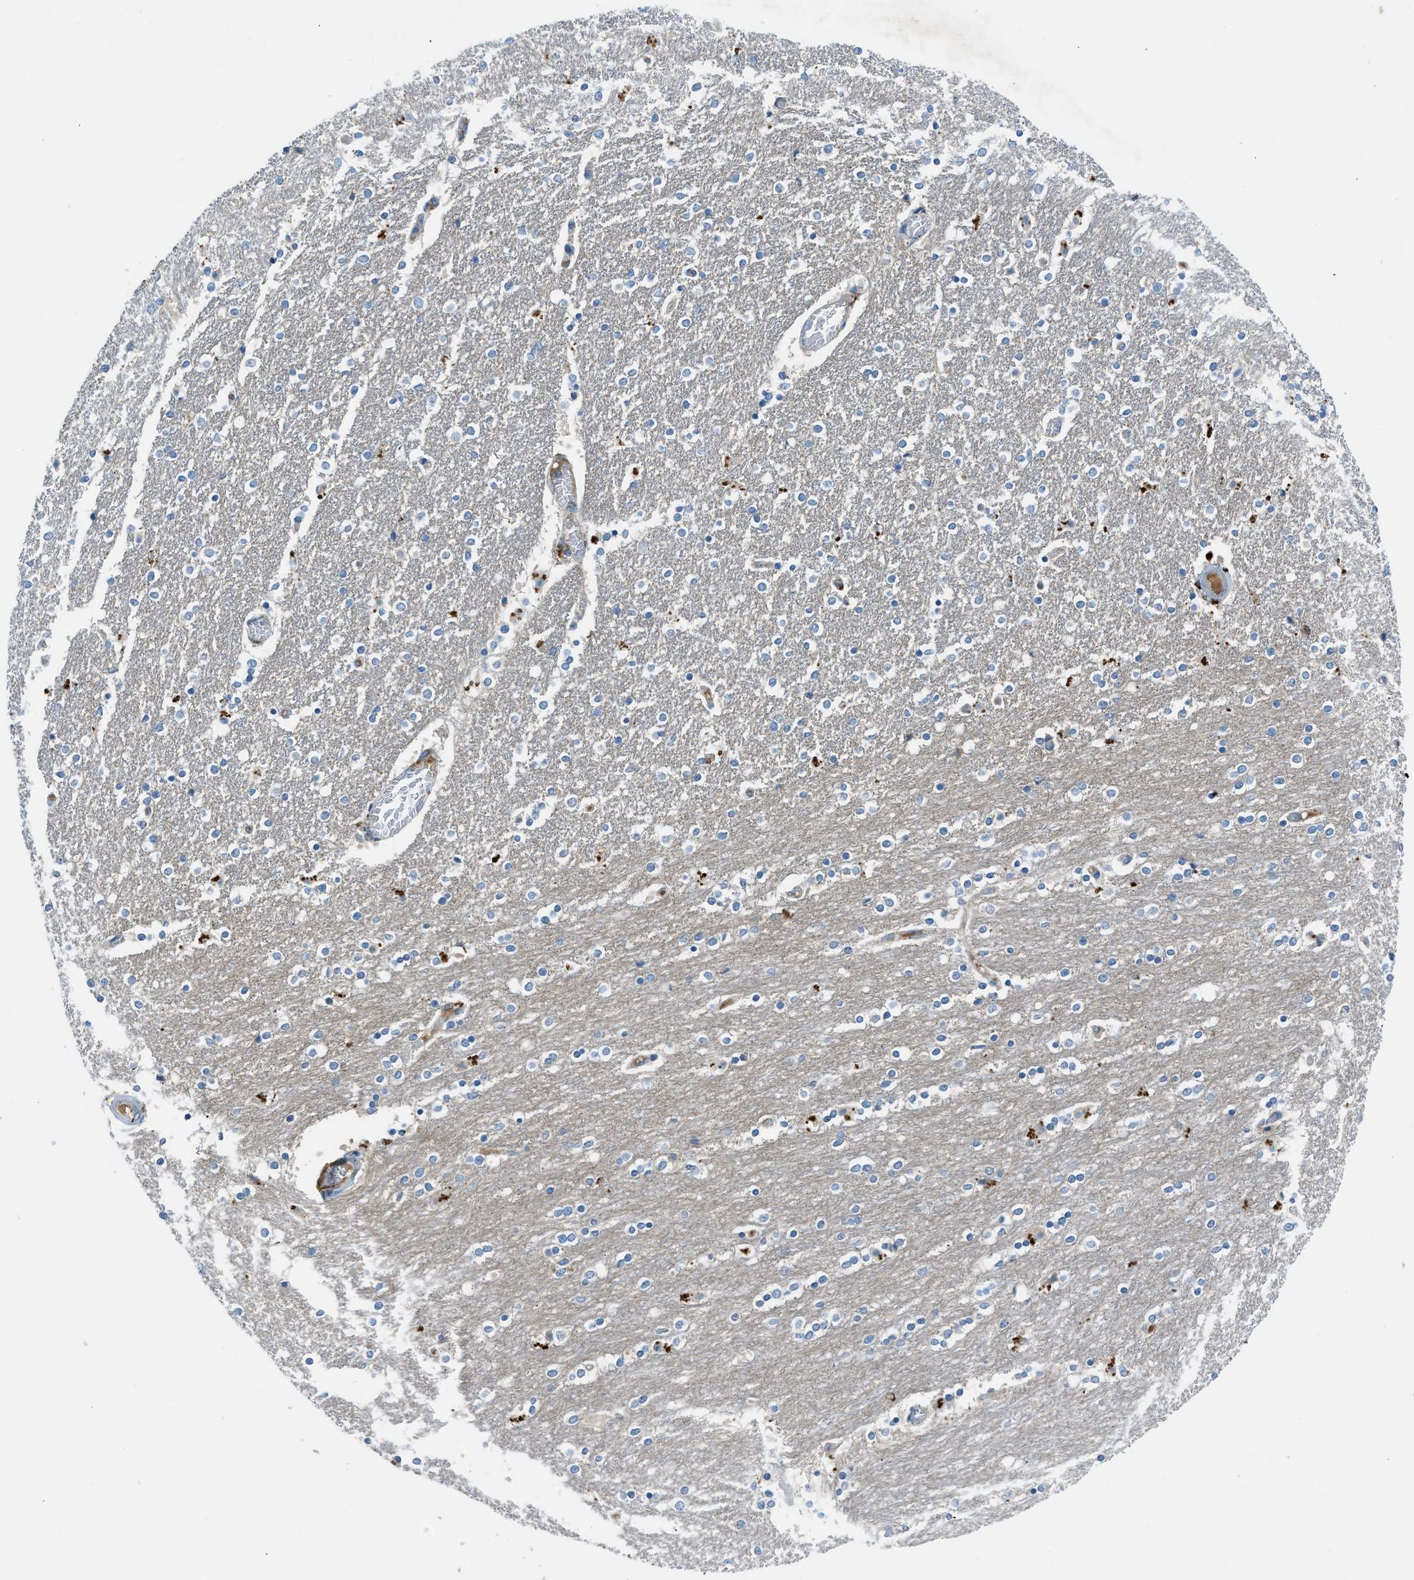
{"staining": {"intensity": "strong", "quantity": "<25%", "location": "cytoplasmic/membranous"}, "tissue": "caudate", "cell_type": "Glial cells", "image_type": "normal", "snomed": [{"axis": "morphology", "description": "Normal tissue, NOS"}, {"axis": "topography", "description": "Lateral ventricle wall"}], "caption": "A high-resolution image shows immunohistochemistry (IHC) staining of benign caudate, which demonstrates strong cytoplasmic/membranous positivity in about <25% of glial cells.", "gene": "BMP1", "patient": {"sex": "female", "age": 54}}